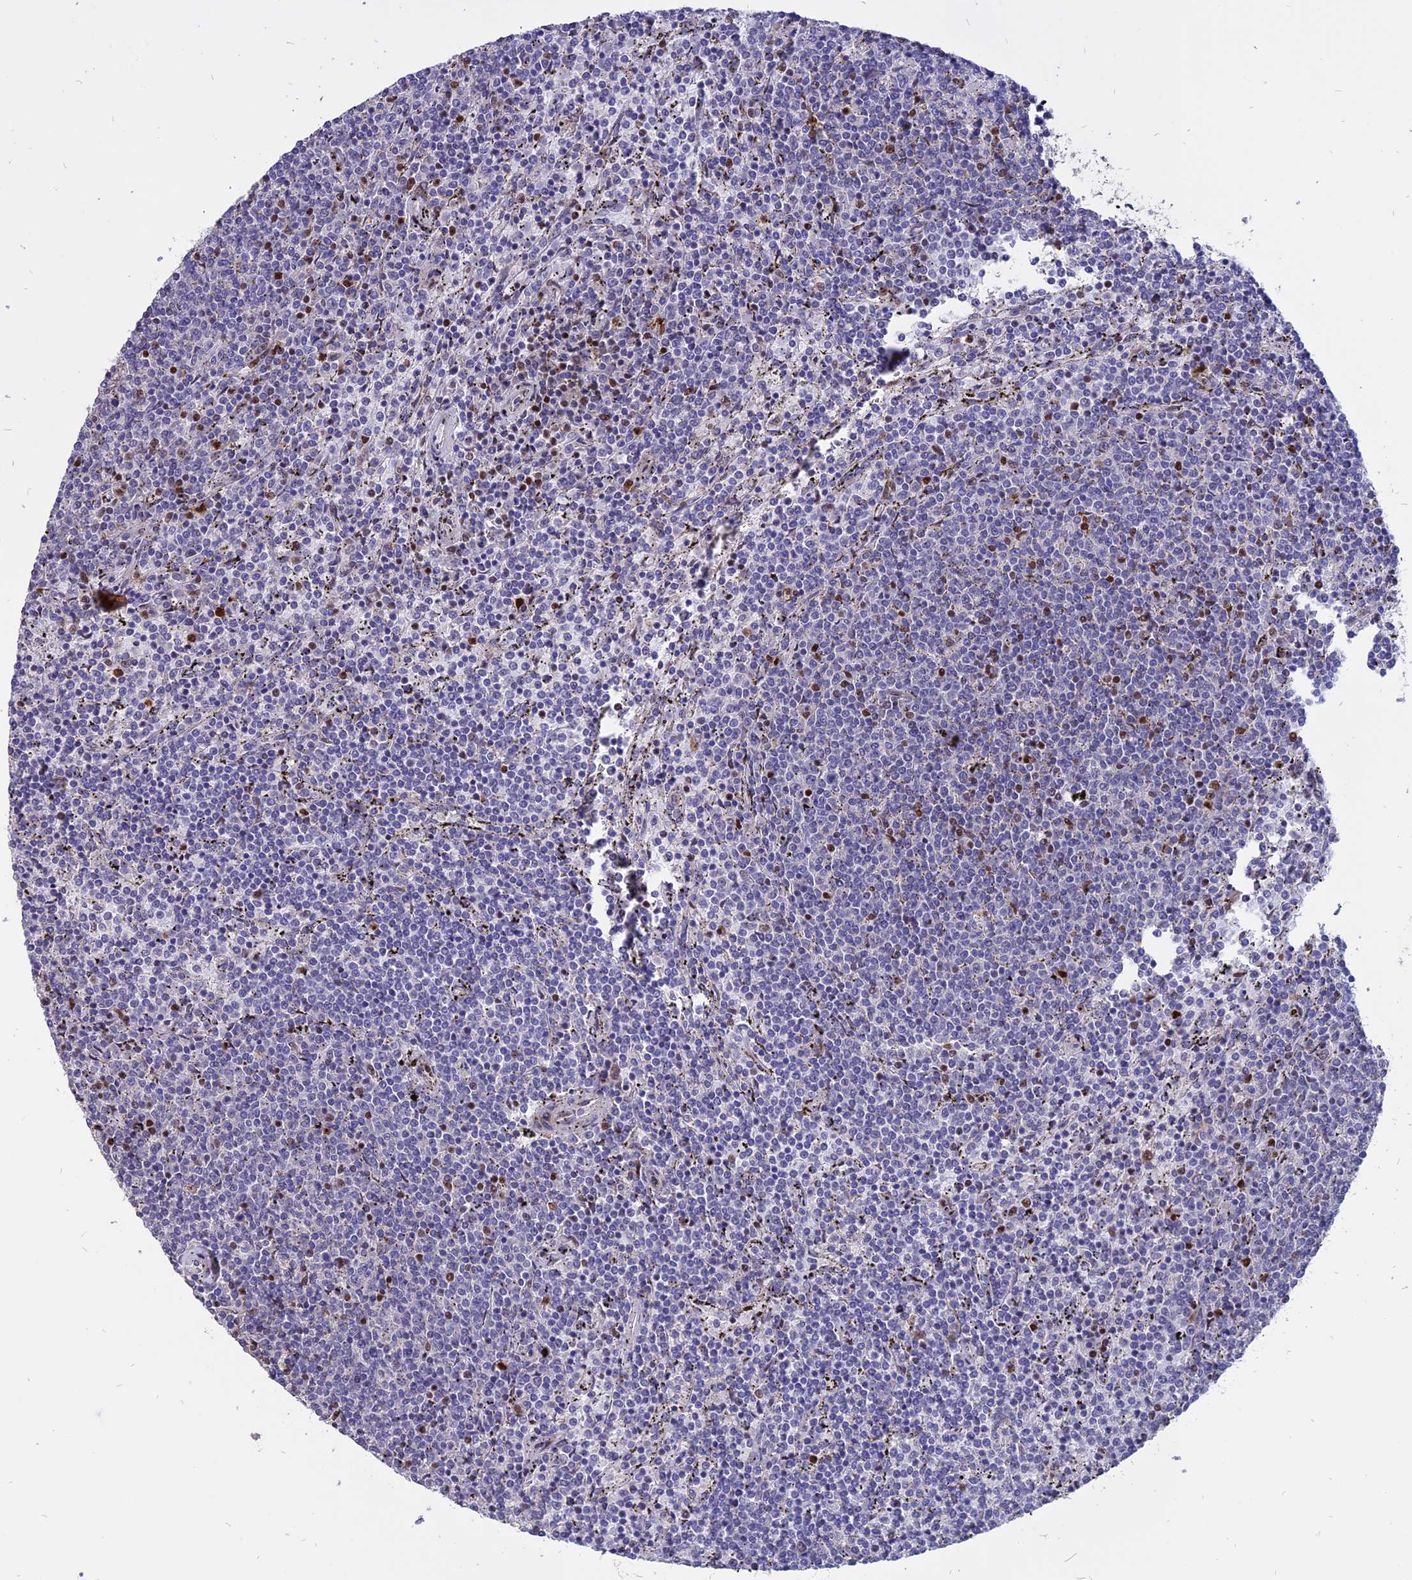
{"staining": {"intensity": "negative", "quantity": "none", "location": "none"}, "tissue": "lymphoma", "cell_type": "Tumor cells", "image_type": "cancer", "snomed": [{"axis": "morphology", "description": "Malignant lymphoma, non-Hodgkin's type, Low grade"}, {"axis": "topography", "description": "Spleen"}], "caption": "A high-resolution histopathology image shows immunohistochemistry staining of lymphoma, which reveals no significant positivity in tumor cells.", "gene": "TMEM263", "patient": {"sex": "female", "age": 50}}